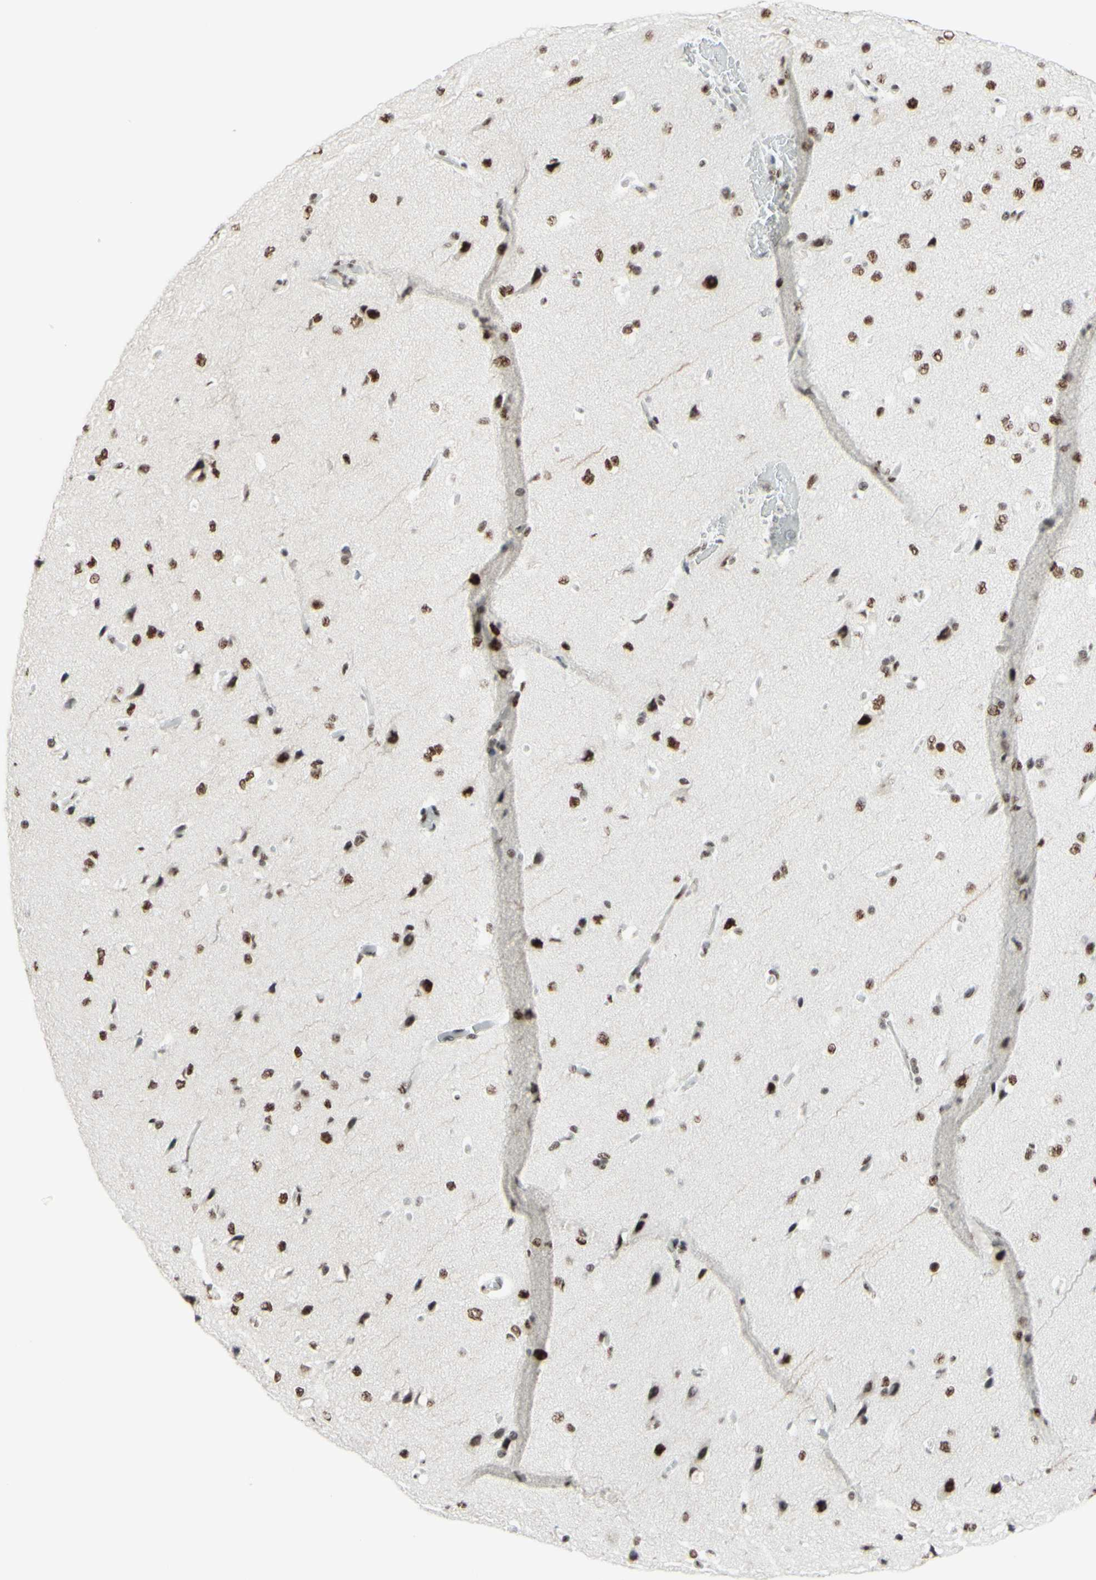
{"staining": {"intensity": "moderate", "quantity": ">75%", "location": "nuclear"}, "tissue": "cerebral cortex", "cell_type": "Endothelial cells", "image_type": "normal", "snomed": [{"axis": "morphology", "description": "Normal tissue, NOS"}, {"axis": "topography", "description": "Cerebral cortex"}], "caption": "Endothelial cells reveal moderate nuclear positivity in approximately >75% of cells in unremarkable cerebral cortex.", "gene": "WTAP", "patient": {"sex": "male", "age": 62}}